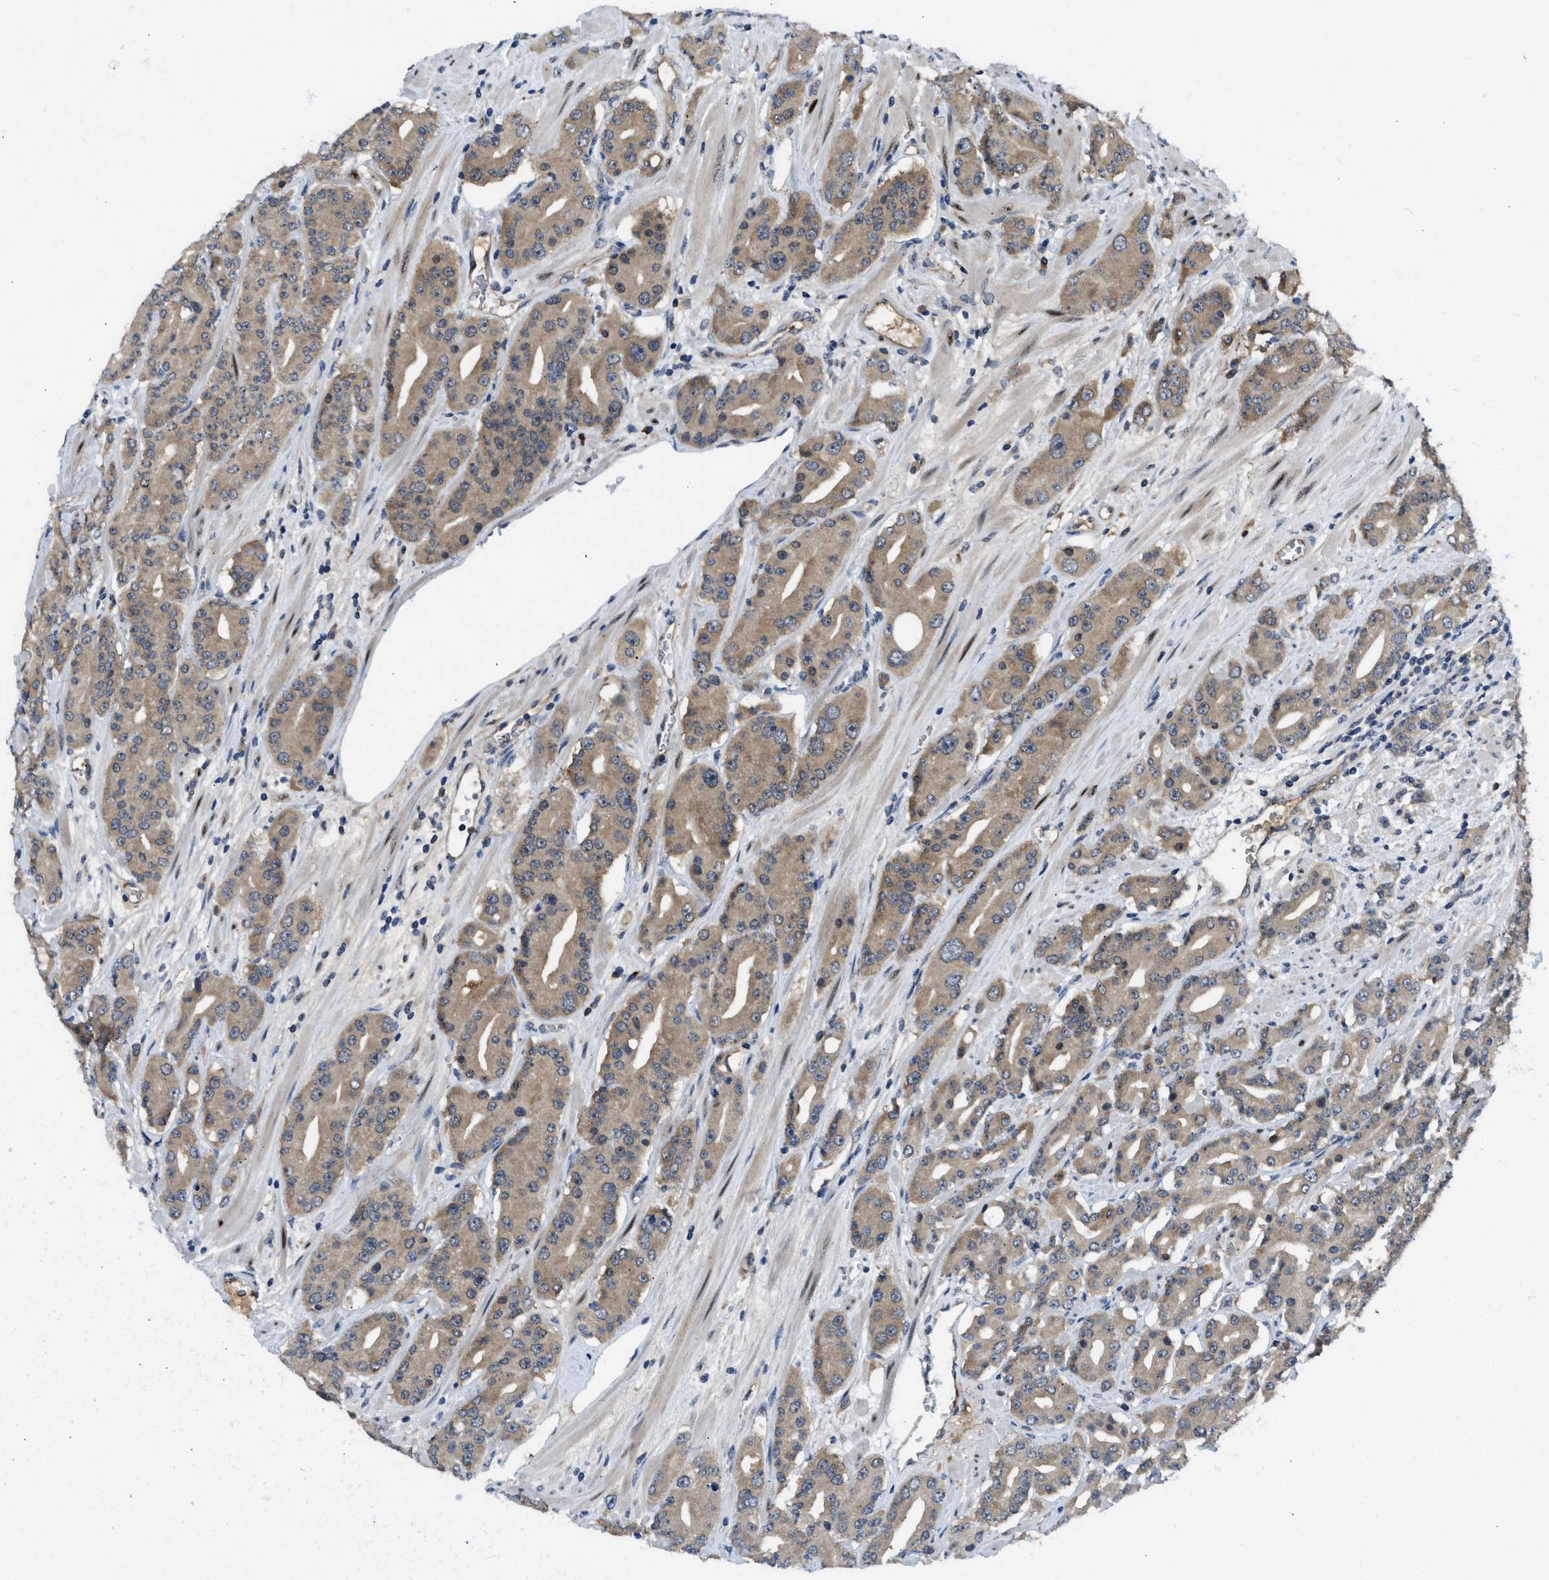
{"staining": {"intensity": "weak", "quantity": ">75%", "location": "cytoplasmic/membranous"}, "tissue": "prostate cancer", "cell_type": "Tumor cells", "image_type": "cancer", "snomed": [{"axis": "morphology", "description": "Adenocarcinoma, High grade"}, {"axis": "topography", "description": "Prostate"}], "caption": "Protein staining reveals weak cytoplasmic/membranous staining in approximately >75% of tumor cells in high-grade adenocarcinoma (prostate).", "gene": "ZNF251", "patient": {"sex": "male", "age": 71}}